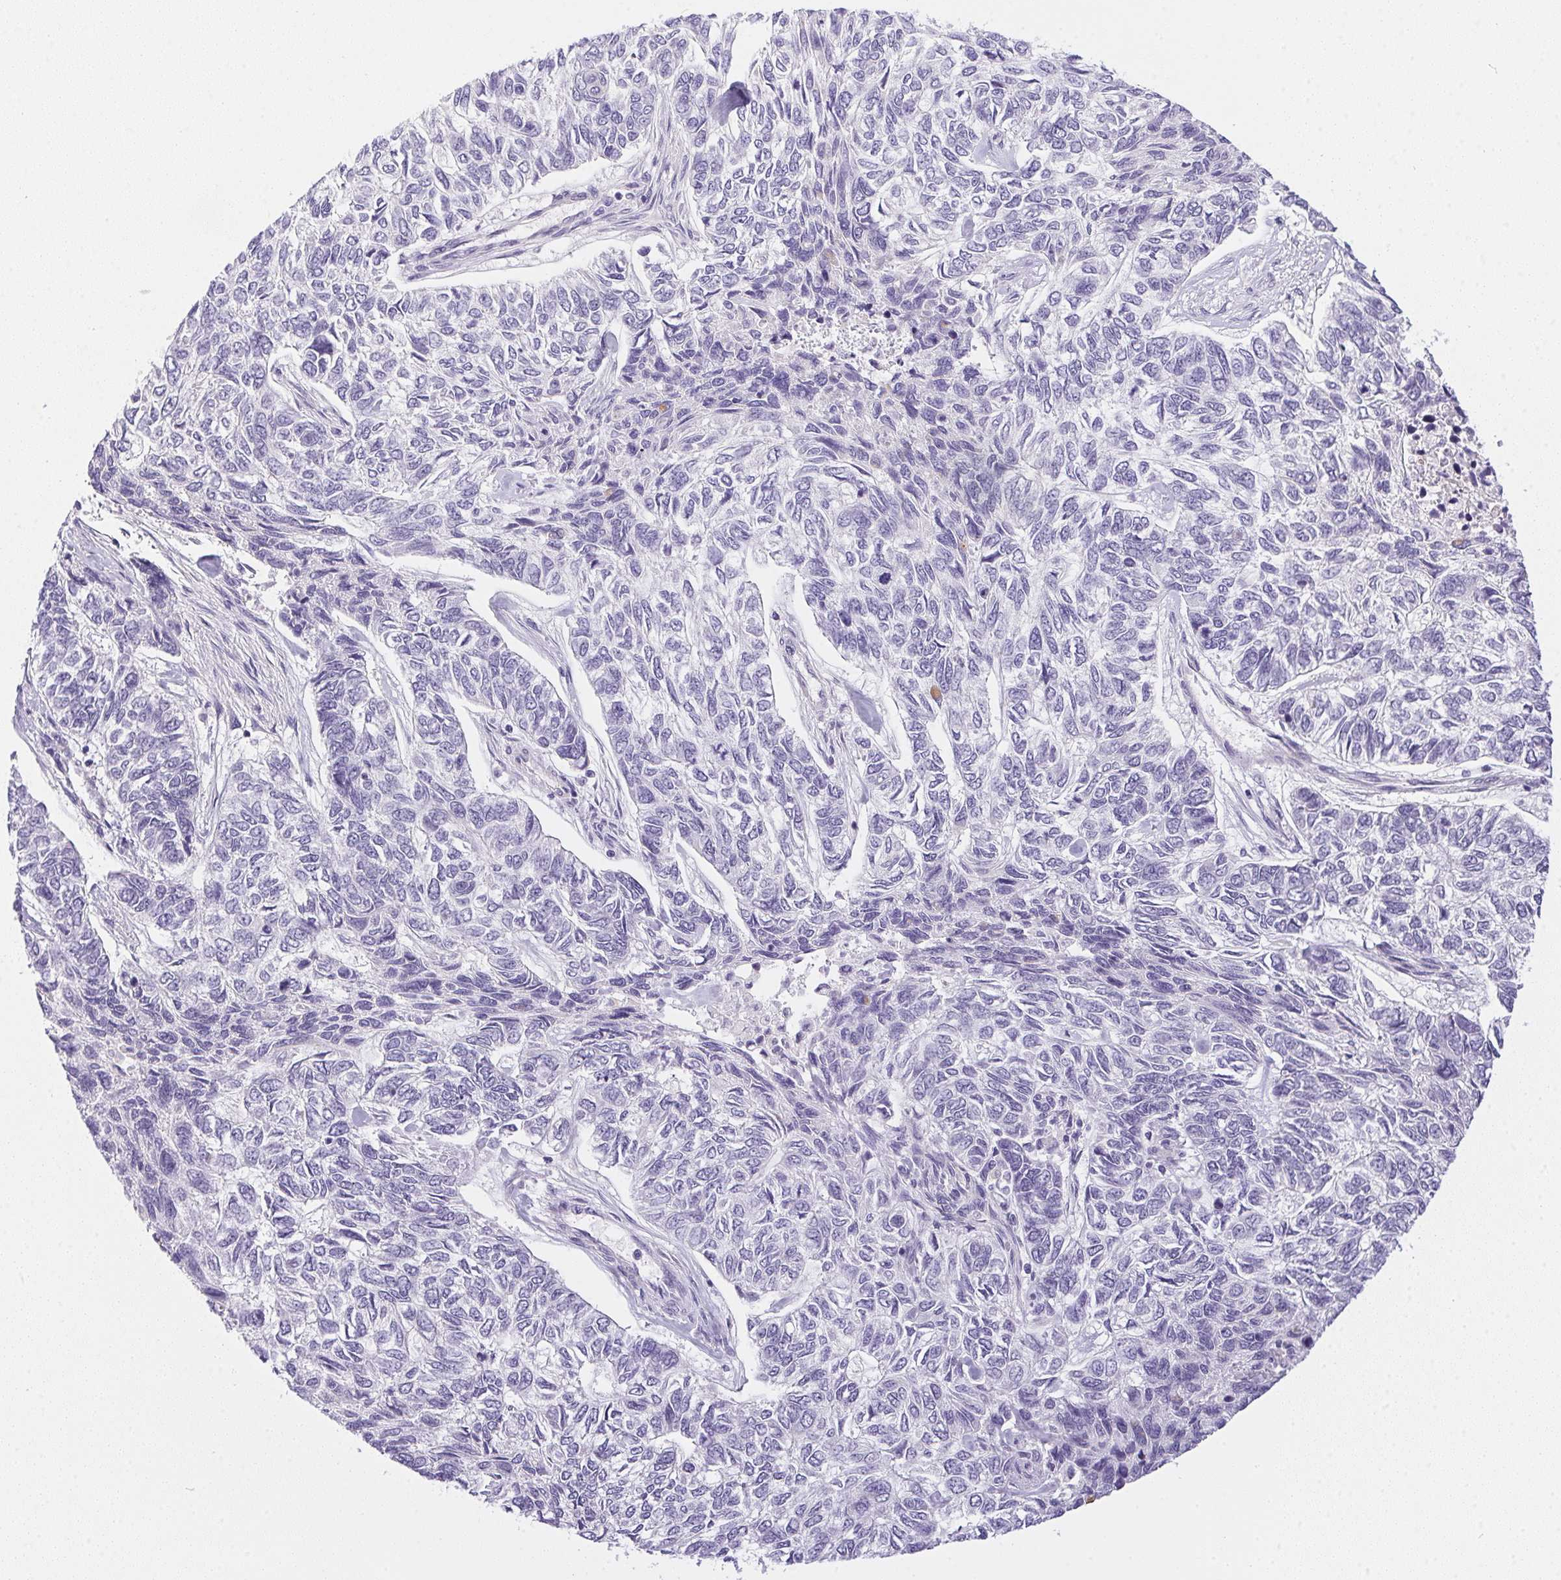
{"staining": {"intensity": "negative", "quantity": "none", "location": "none"}, "tissue": "skin cancer", "cell_type": "Tumor cells", "image_type": "cancer", "snomed": [{"axis": "morphology", "description": "Basal cell carcinoma"}, {"axis": "topography", "description": "Skin"}], "caption": "An IHC photomicrograph of skin cancer (basal cell carcinoma) is shown. There is no staining in tumor cells of skin cancer (basal cell carcinoma).", "gene": "SLC17A7", "patient": {"sex": "female", "age": 65}}